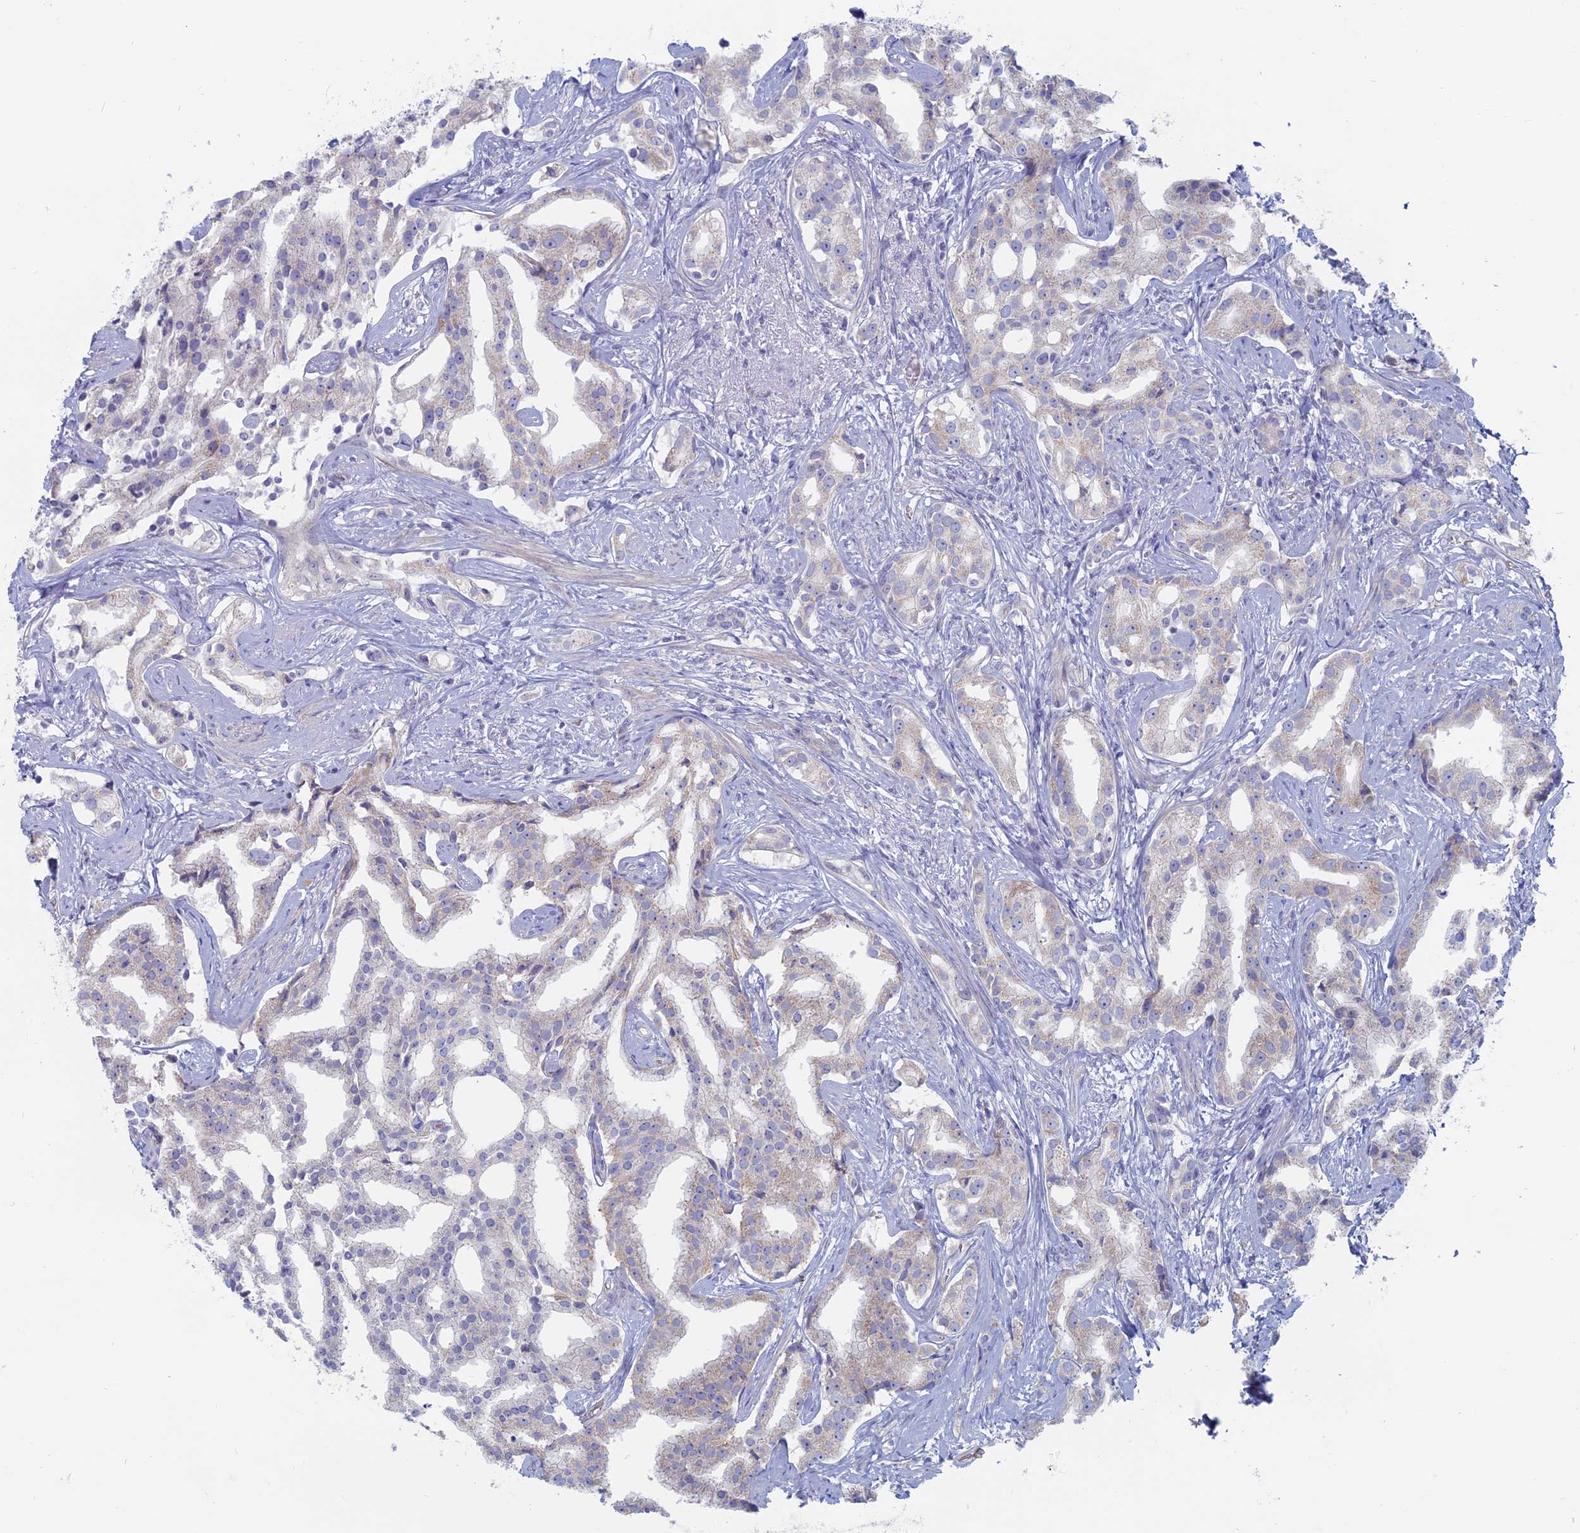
{"staining": {"intensity": "weak", "quantity": "<25%", "location": "cytoplasmic/membranous"}, "tissue": "prostate cancer", "cell_type": "Tumor cells", "image_type": "cancer", "snomed": [{"axis": "morphology", "description": "Adenocarcinoma, High grade"}, {"axis": "topography", "description": "Prostate"}], "caption": "This is a image of immunohistochemistry (IHC) staining of high-grade adenocarcinoma (prostate), which shows no expression in tumor cells. (Brightfield microscopy of DAB immunohistochemistry at high magnification).", "gene": "TBC1D30", "patient": {"sex": "male", "age": 67}}